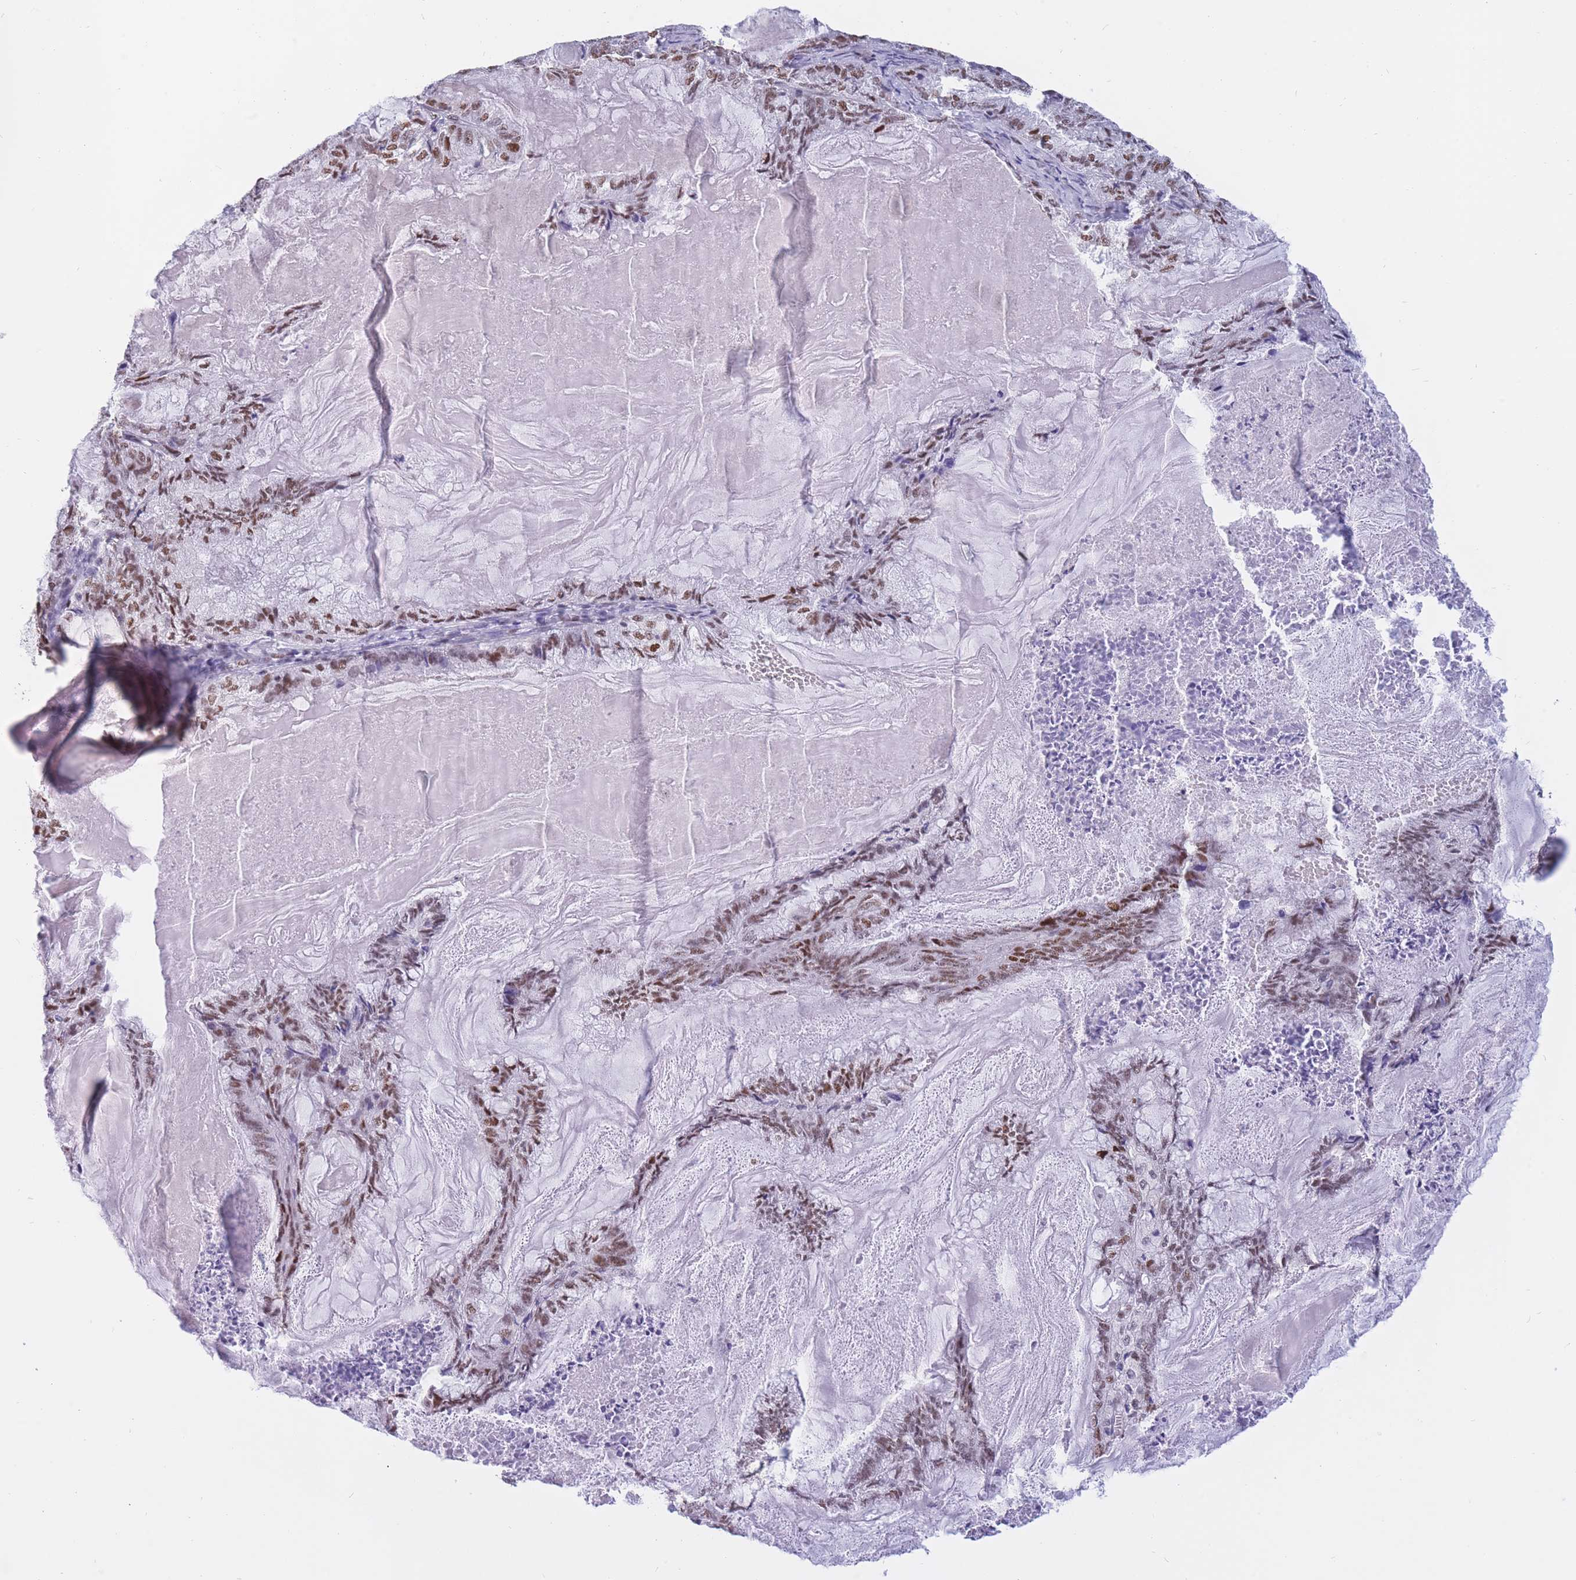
{"staining": {"intensity": "moderate", "quantity": ">75%", "location": "nuclear"}, "tissue": "endometrial cancer", "cell_type": "Tumor cells", "image_type": "cancer", "snomed": [{"axis": "morphology", "description": "Adenocarcinoma, NOS"}, {"axis": "topography", "description": "Endometrium"}], "caption": "Adenocarcinoma (endometrial) was stained to show a protein in brown. There is medium levels of moderate nuclear expression in about >75% of tumor cells. (DAB IHC with brightfield microscopy, high magnification).", "gene": "NASP", "patient": {"sex": "female", "age": 86}}